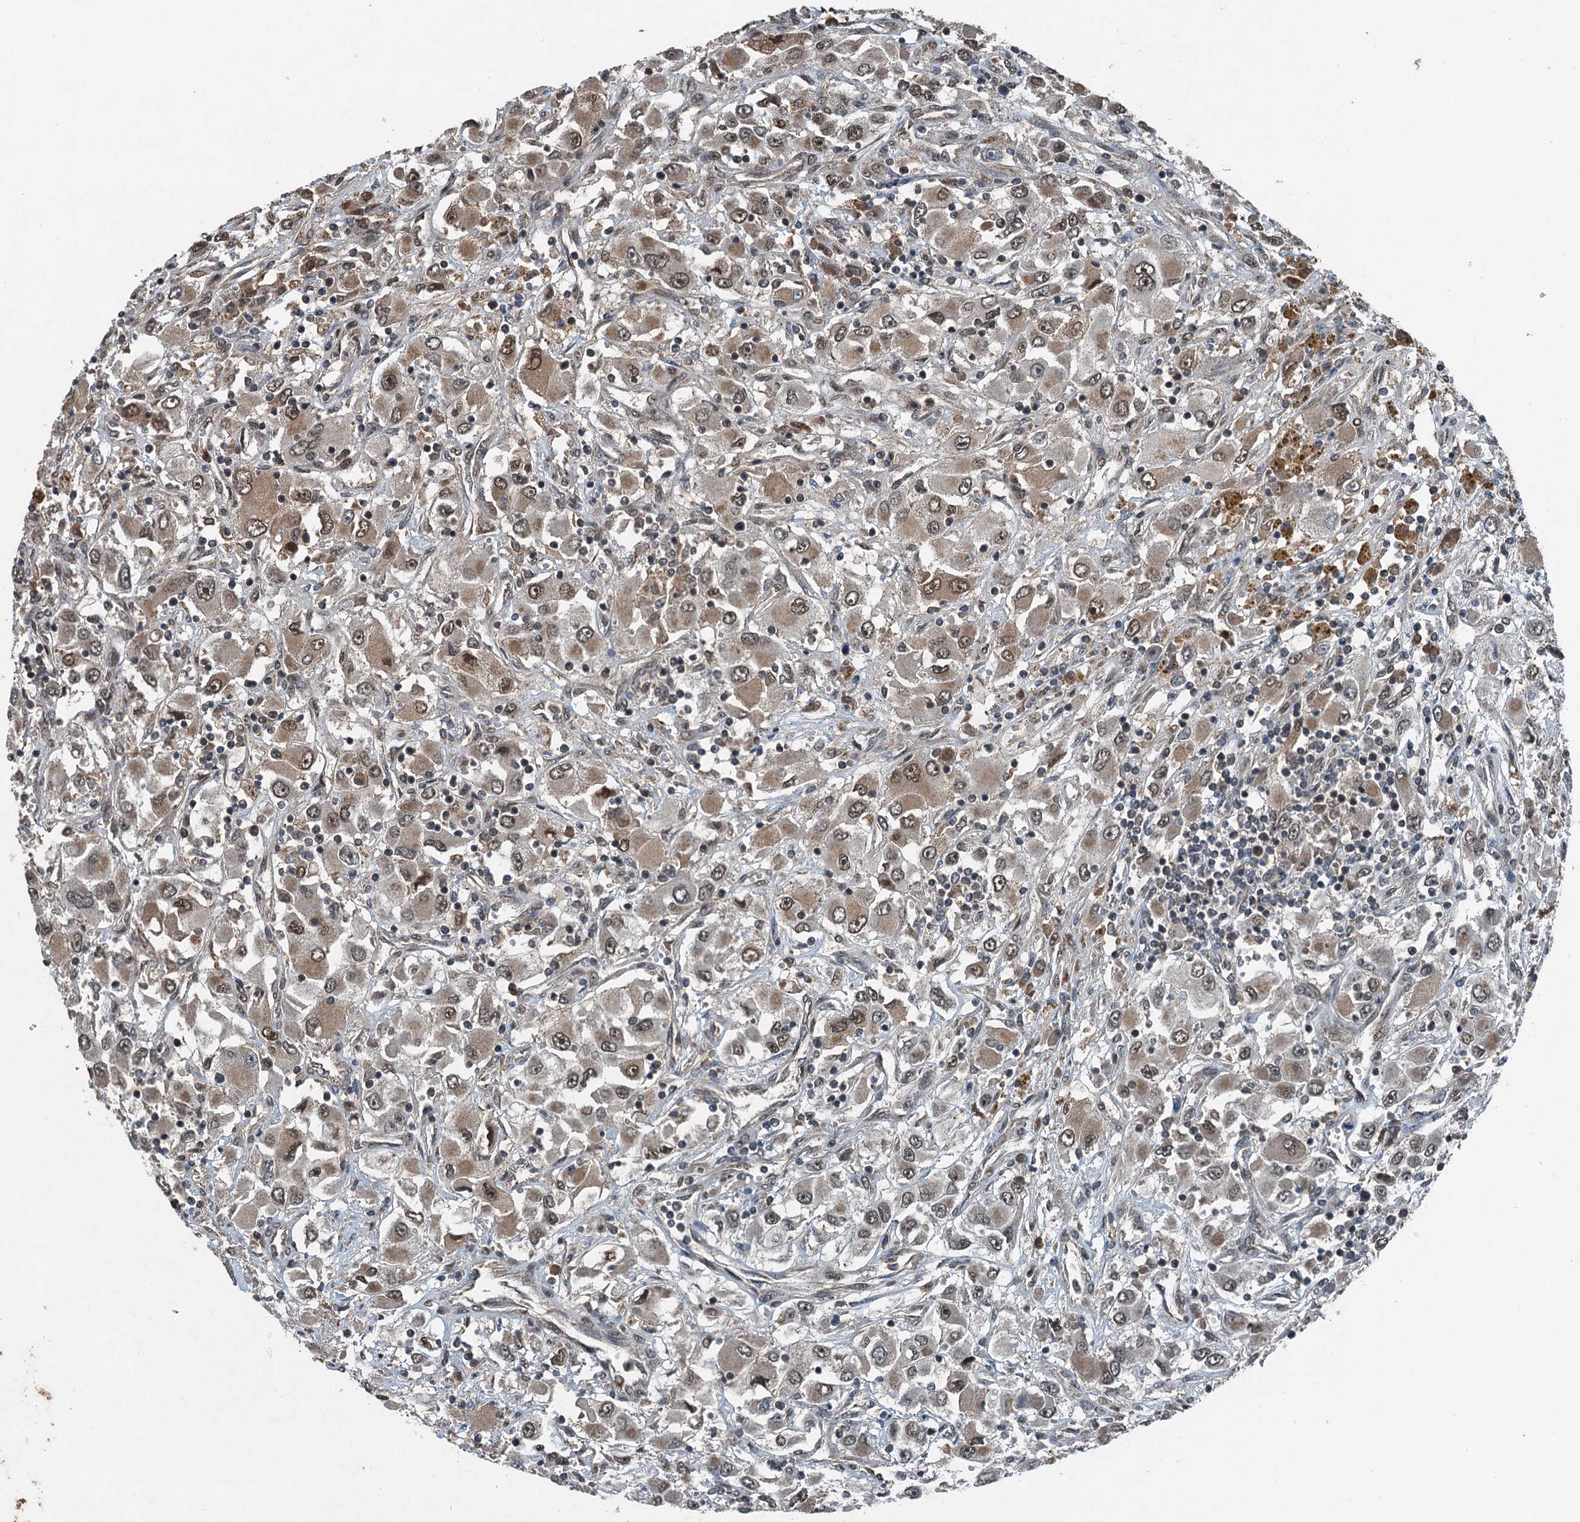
{"staining": {"intensity": "moderate", "quantity": ">75%", "location": "cytoplasmic/membranous,nuclear"}, "tissue": "renal cancer", "cell_type": "Tumor cells", "image_type": "cancer", "snomed": [{"axis": "morphology", "description": "Adenocarcinoma, NOS"}, {"axis": "topography", "description": "Kidney"}], "caption": "A photomicrograph of renal cancer stained for a protein shows moderate cytoplasmic/membranous and nuclear brown staining in tumor cells. The staining was performed using DAB (3,3'-diaminobenzidine), with brown indicating positive protein expression. Nuclei are stained blue with hematoxylin.", "gene": "UBXN6", "patient": {"sex": "female", "age": 52}}